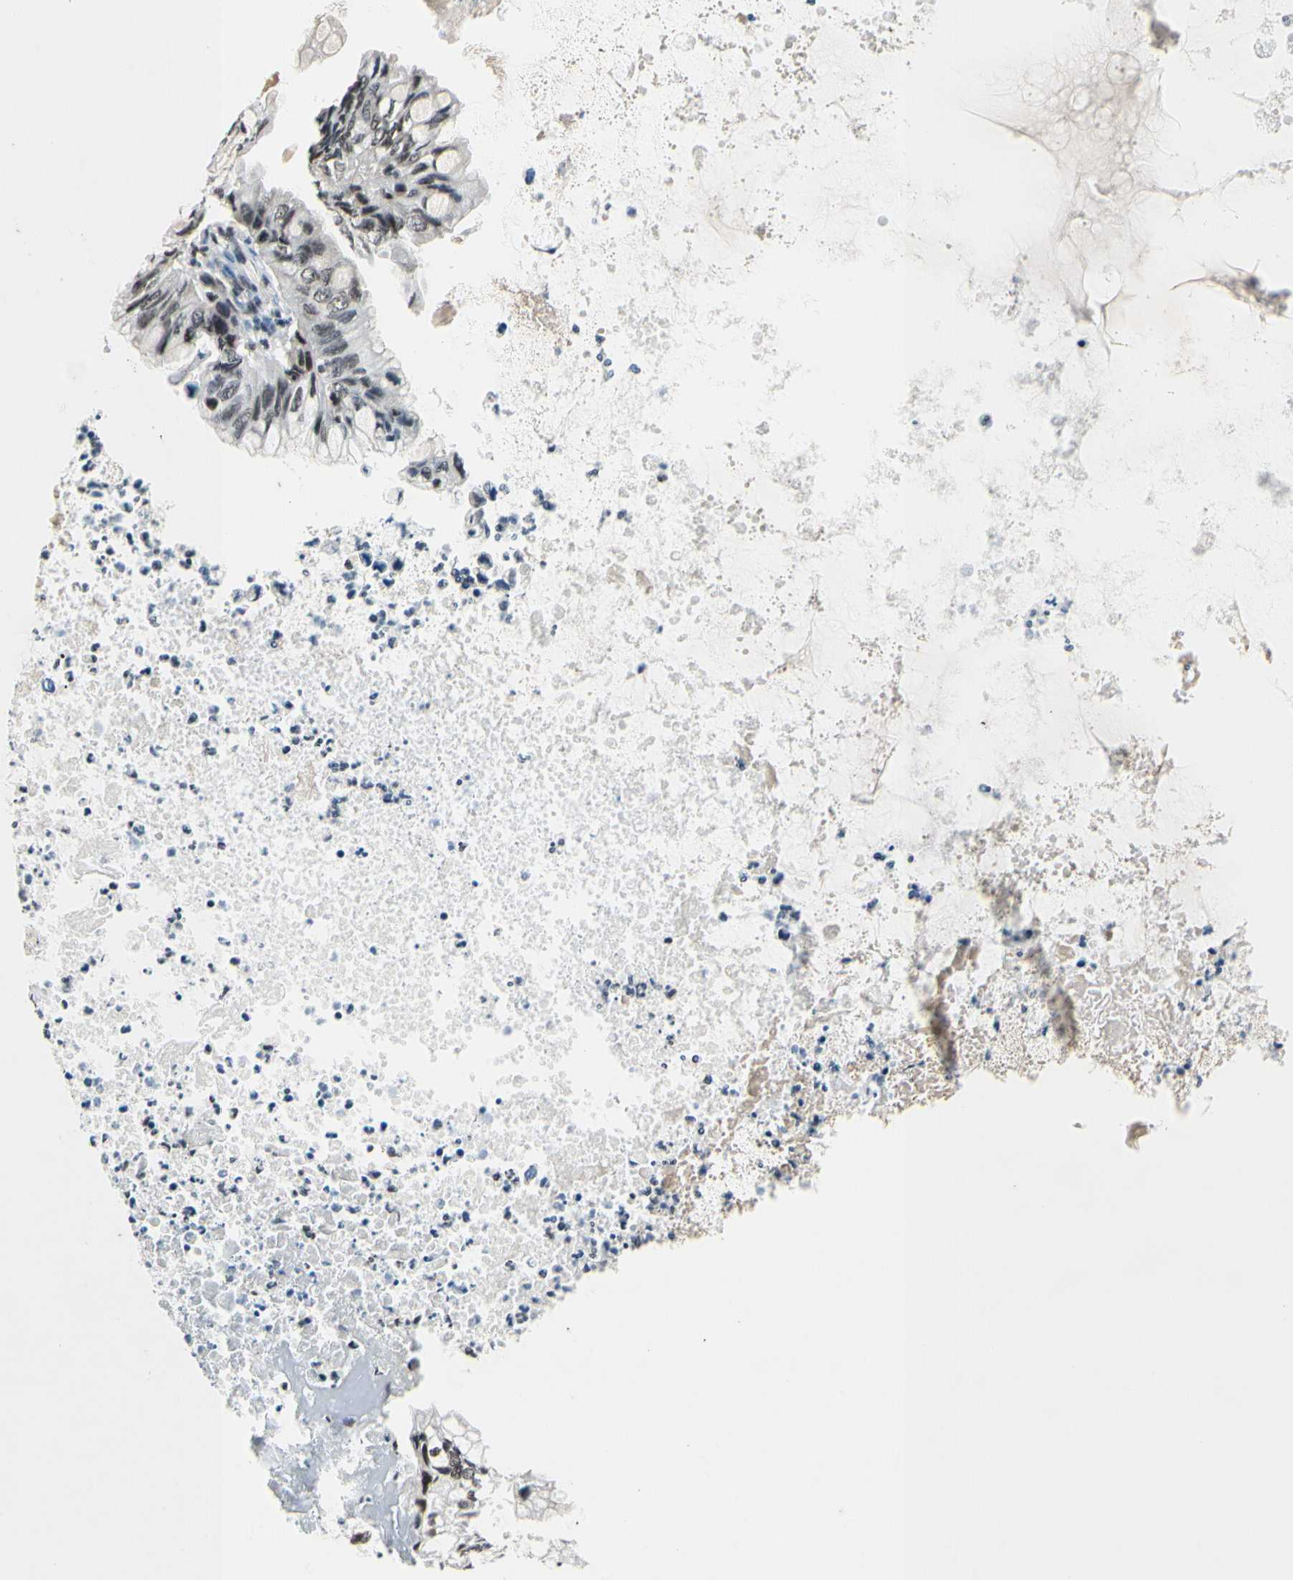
{"staining": {"intensity": "moderate", "quantity": ">75%", "location": "nuclear"}, "tissue": "ovarian cancer", "cell_type": "Tumor cells", "image_type": "cancer", "snomed": [{"axis": "morphology", "description": "Cystadenocarcinoma, mucinous, NOS"}, {"axis": "topography", "description": "Ovary"}], "caption": "Brown immunohistochemical staining in human ovarian mucinous cystadenocarcinoma displays moderate nuclear expression in about >75% of tumor cells. (Brightfield microscopy of DAB IHC at high magnification).", "gene": "RECQL", "patient": {"sex": "female", "age": 80}}